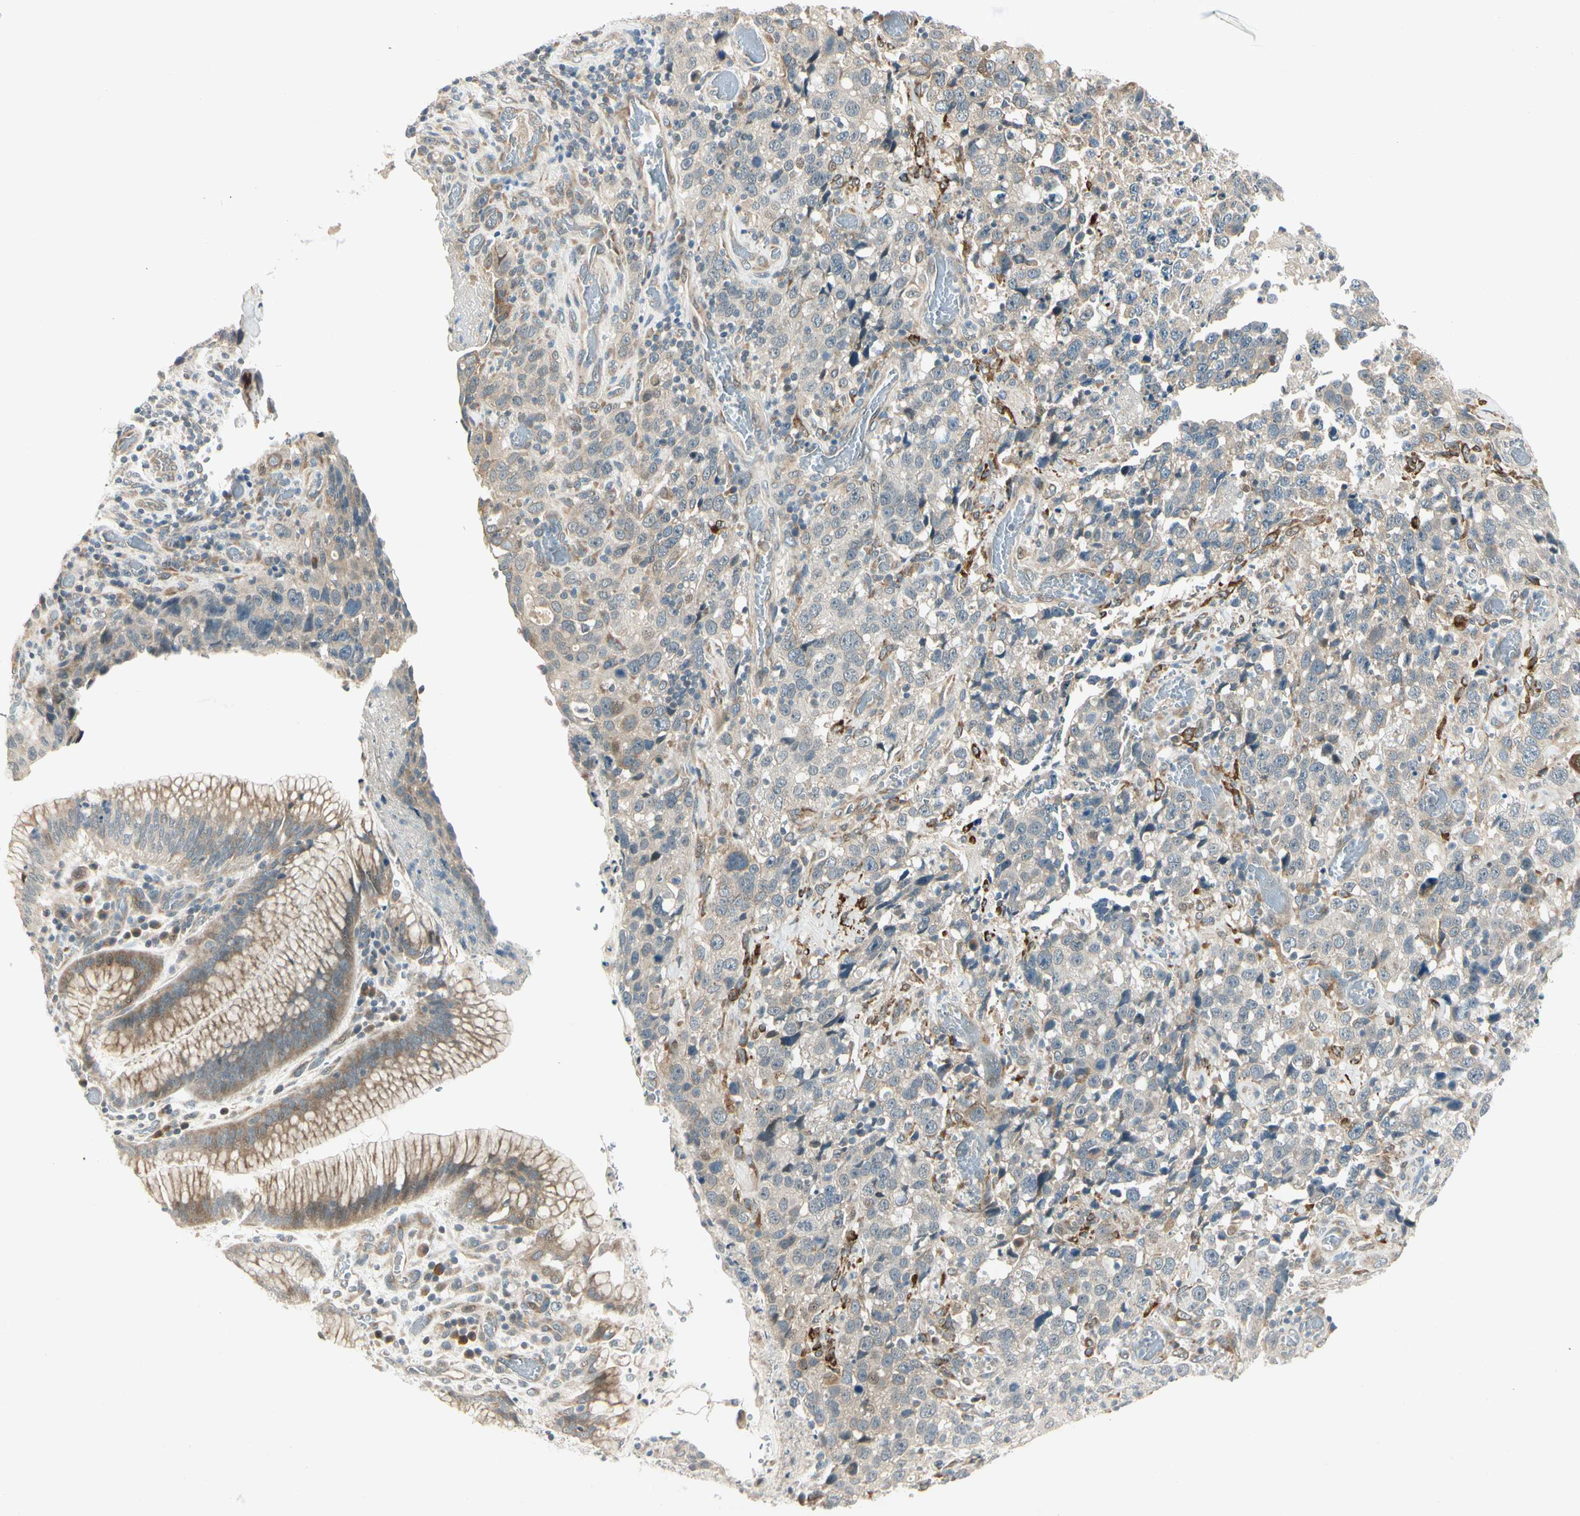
{"staining": {"intensity": "weak", "quantity": "25%-75%", "location": "cytoplasmic/membranous"}, "tissue": "stomach cancer", "cell_type": "Tumor cells", "image_type": "cancer", "snomed": [{"axis": "morphology", "description": "Normal tissue, NOS"}, {"axis": "morphology", "description": "Adenocarcinoma, NOS"}, {"axis": "topography", "description": "Stomach"}], "caption": "This micrograph shows immunohistochemistry (IHC) staining of human adenocarcinoma (stomach), with low weak cytoplasmic/membranous staining in approximately 25%-75% of tumor cells.", "gene": "PCDHB15", "patient": {"sex": "male", "age": 48}}